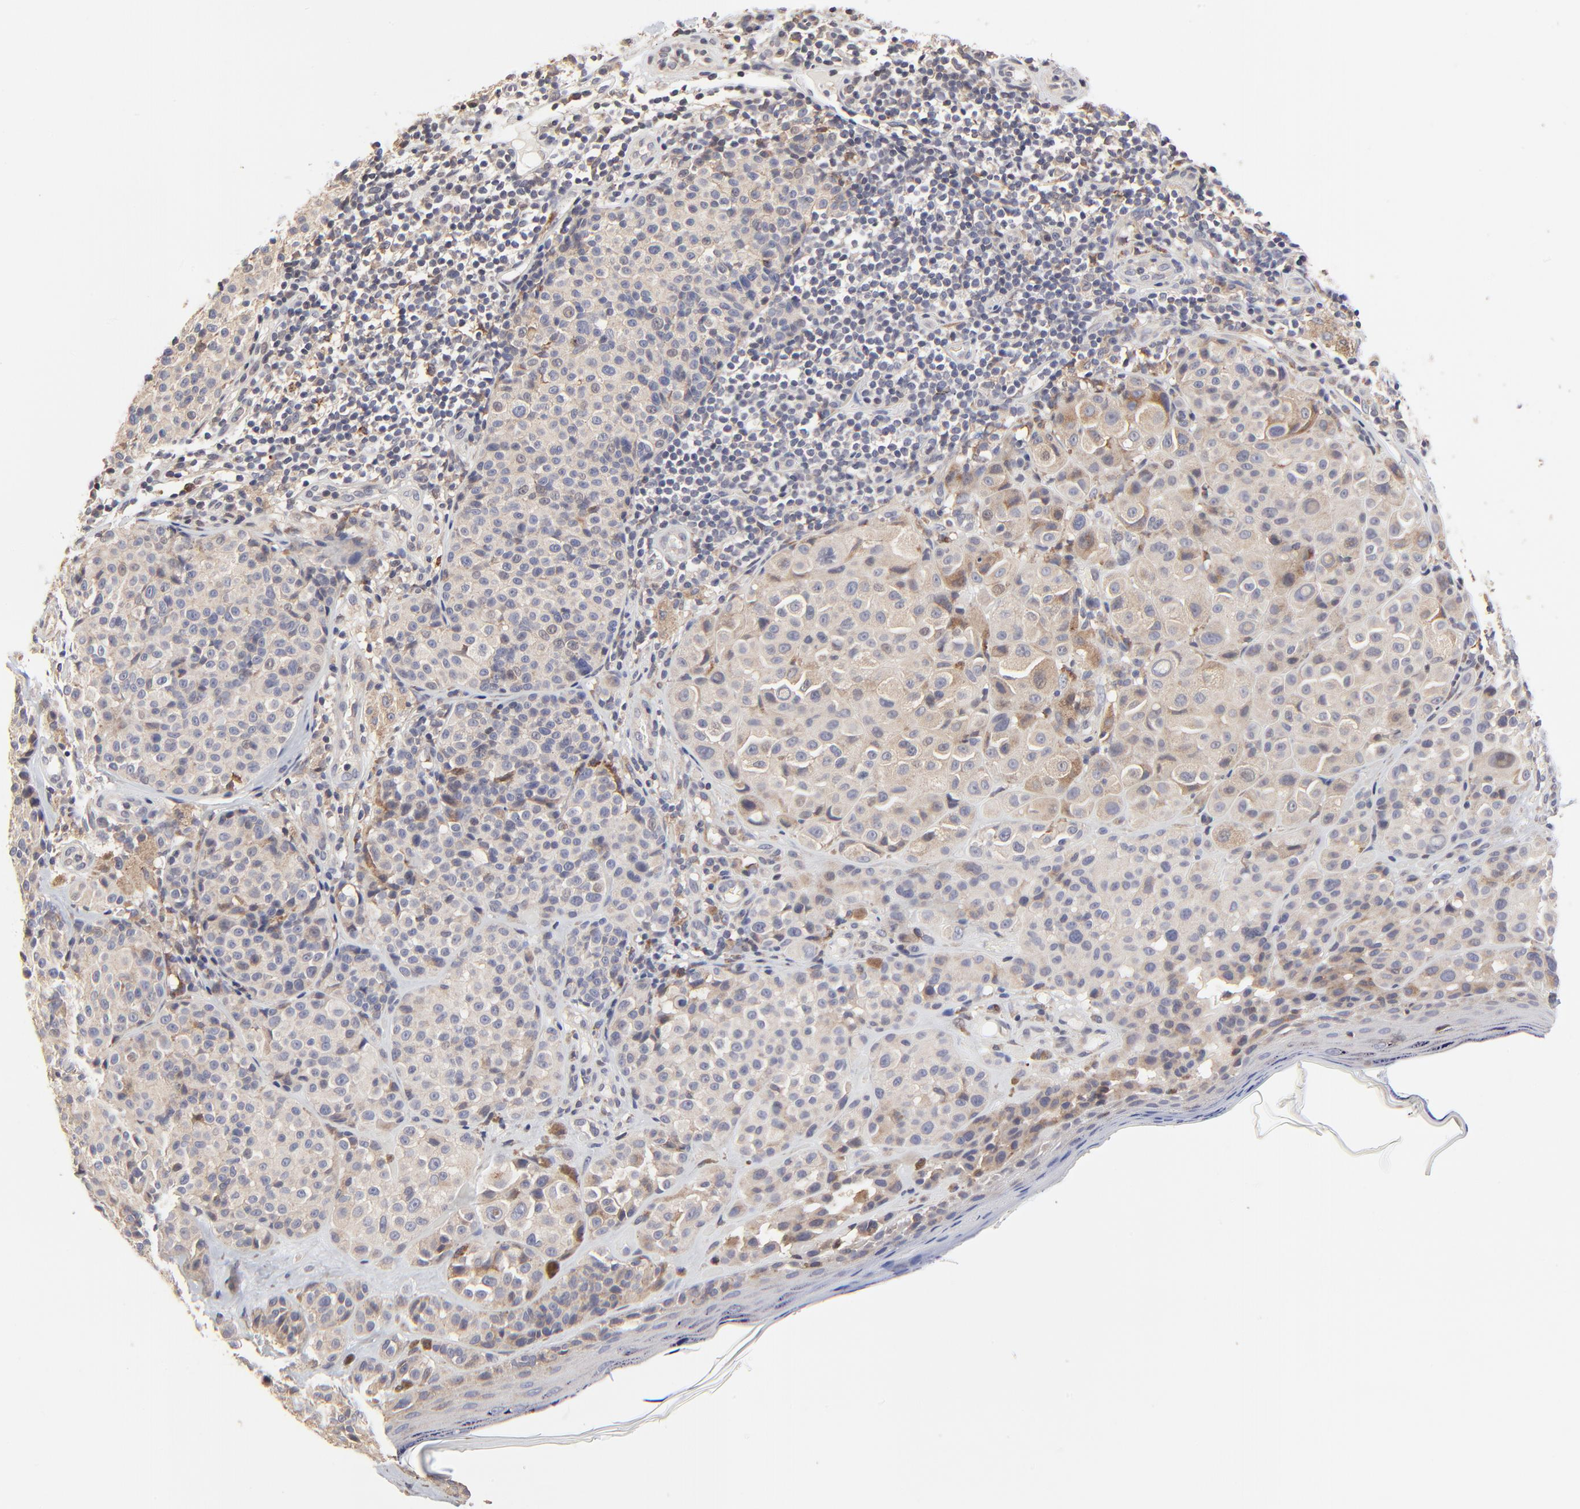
{"staining": {"intensity": "negative", "quantity": "none", "location": "none"}, "tissue": "melanoma", "cell_type": "Tumor cells", "image_type": "cancer", "snomed": [{"axis": "morphology", "description": "Malignant melanoma, NOS"}, {"axis": "topography", "description": "Skin"}], "caption": "Melanoma stained for a protein using immunohistochemistry exhibits no expression tumor cells.", "gene": "ELP2", "patient": {"sex": "female", "age": 75}}